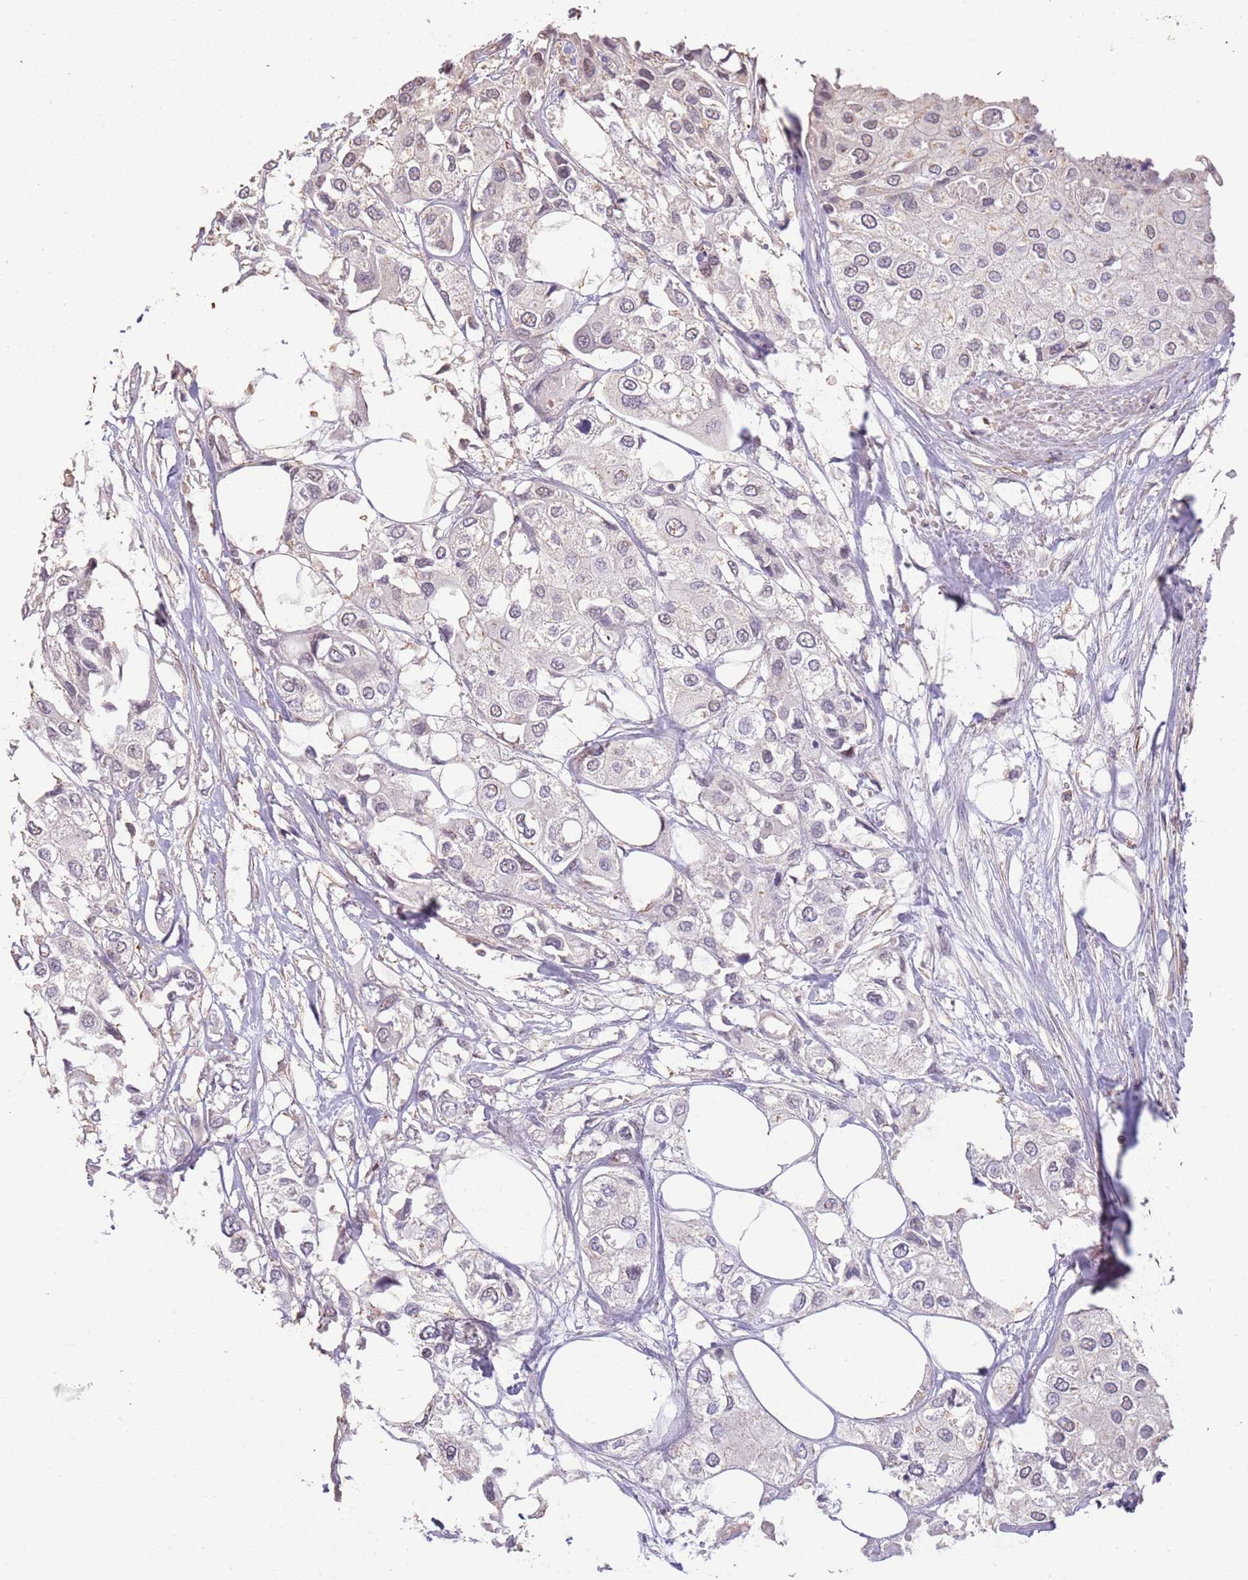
{"staining": {"intensity": "negative", "quantity": "none", "location": "none"}, "tissue": "urothelial cancer", "cell_type": "Tumor cells", "image_type": "cancer", "snomed": [{"axis": "morphology", "description": "Urothelial carcinoma, High grade"}, {"axis": "topography", "description": "Urinary bladder"}], "caption": "High magnification brightfield microscopy of urothelial cancer stained with DAB (brown) and counterstained with hematoxylin (blue): tumor cells show no significant staining. The staining is performed using DAB (3,3'-diaminobenzidine) brown chromogen with nuclei counter-stained in using hematoxylin.", "gene": "ADTRP", "patient": {"sex": "male", "age": 64}}